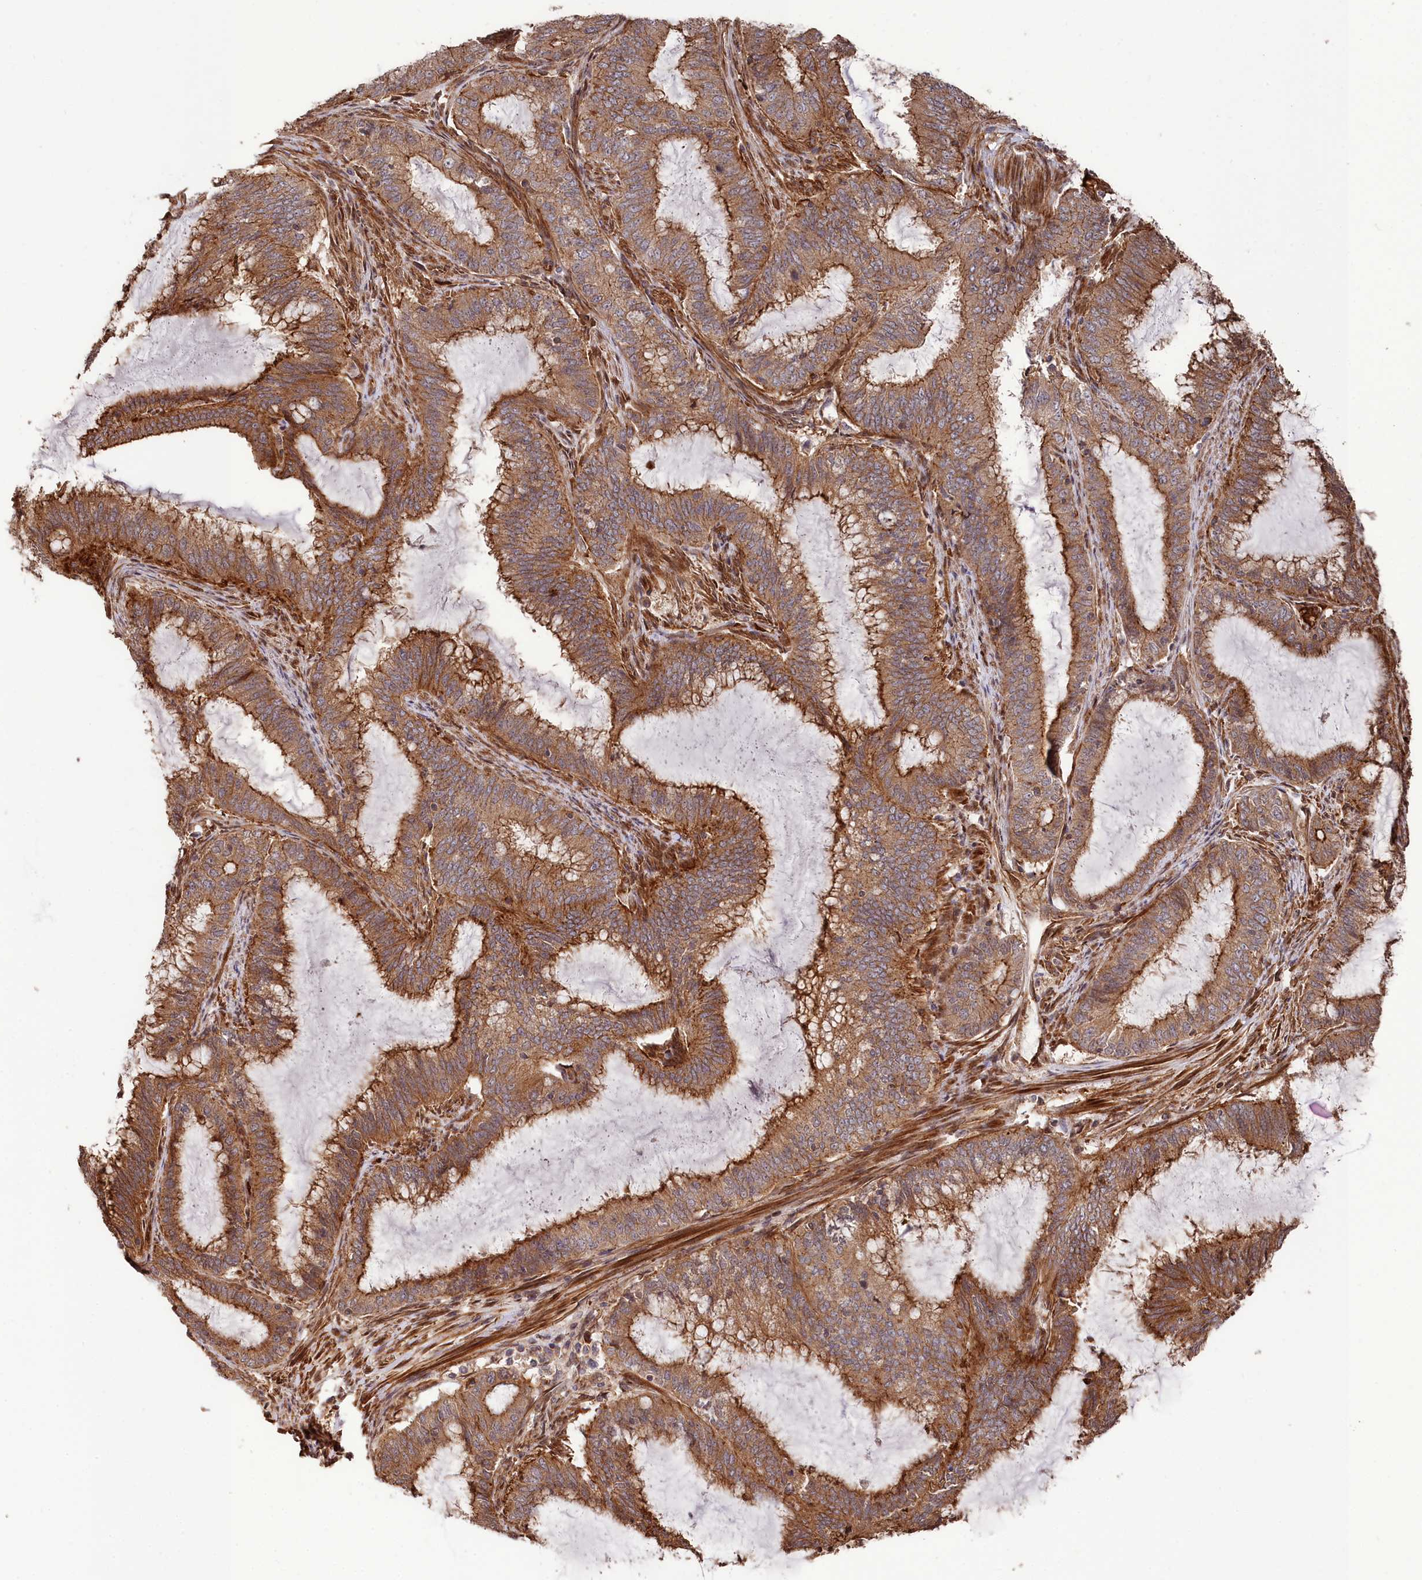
{"staining": {"intensity": "strong", "quantity": ">75%", "location": "cytoplasmic/membranous"}, "tissue": "endometrial cancer", "cell_type": "Tumor cells", "image_type": "cancer", "snomed": [{"axis": "morphology", "description": "Adenocarcinoma, NOS"}, {"axis": "topography", "description": "Endometrium"}], "caption": "Human endometrial cancer stained with a brown dye demonstrates strong cytoplasmic/membranous positive positivity in about >75% of tumor cells.", "gene": "TNKS1BP1", "patient": {"sex": "female", "age": 51}}